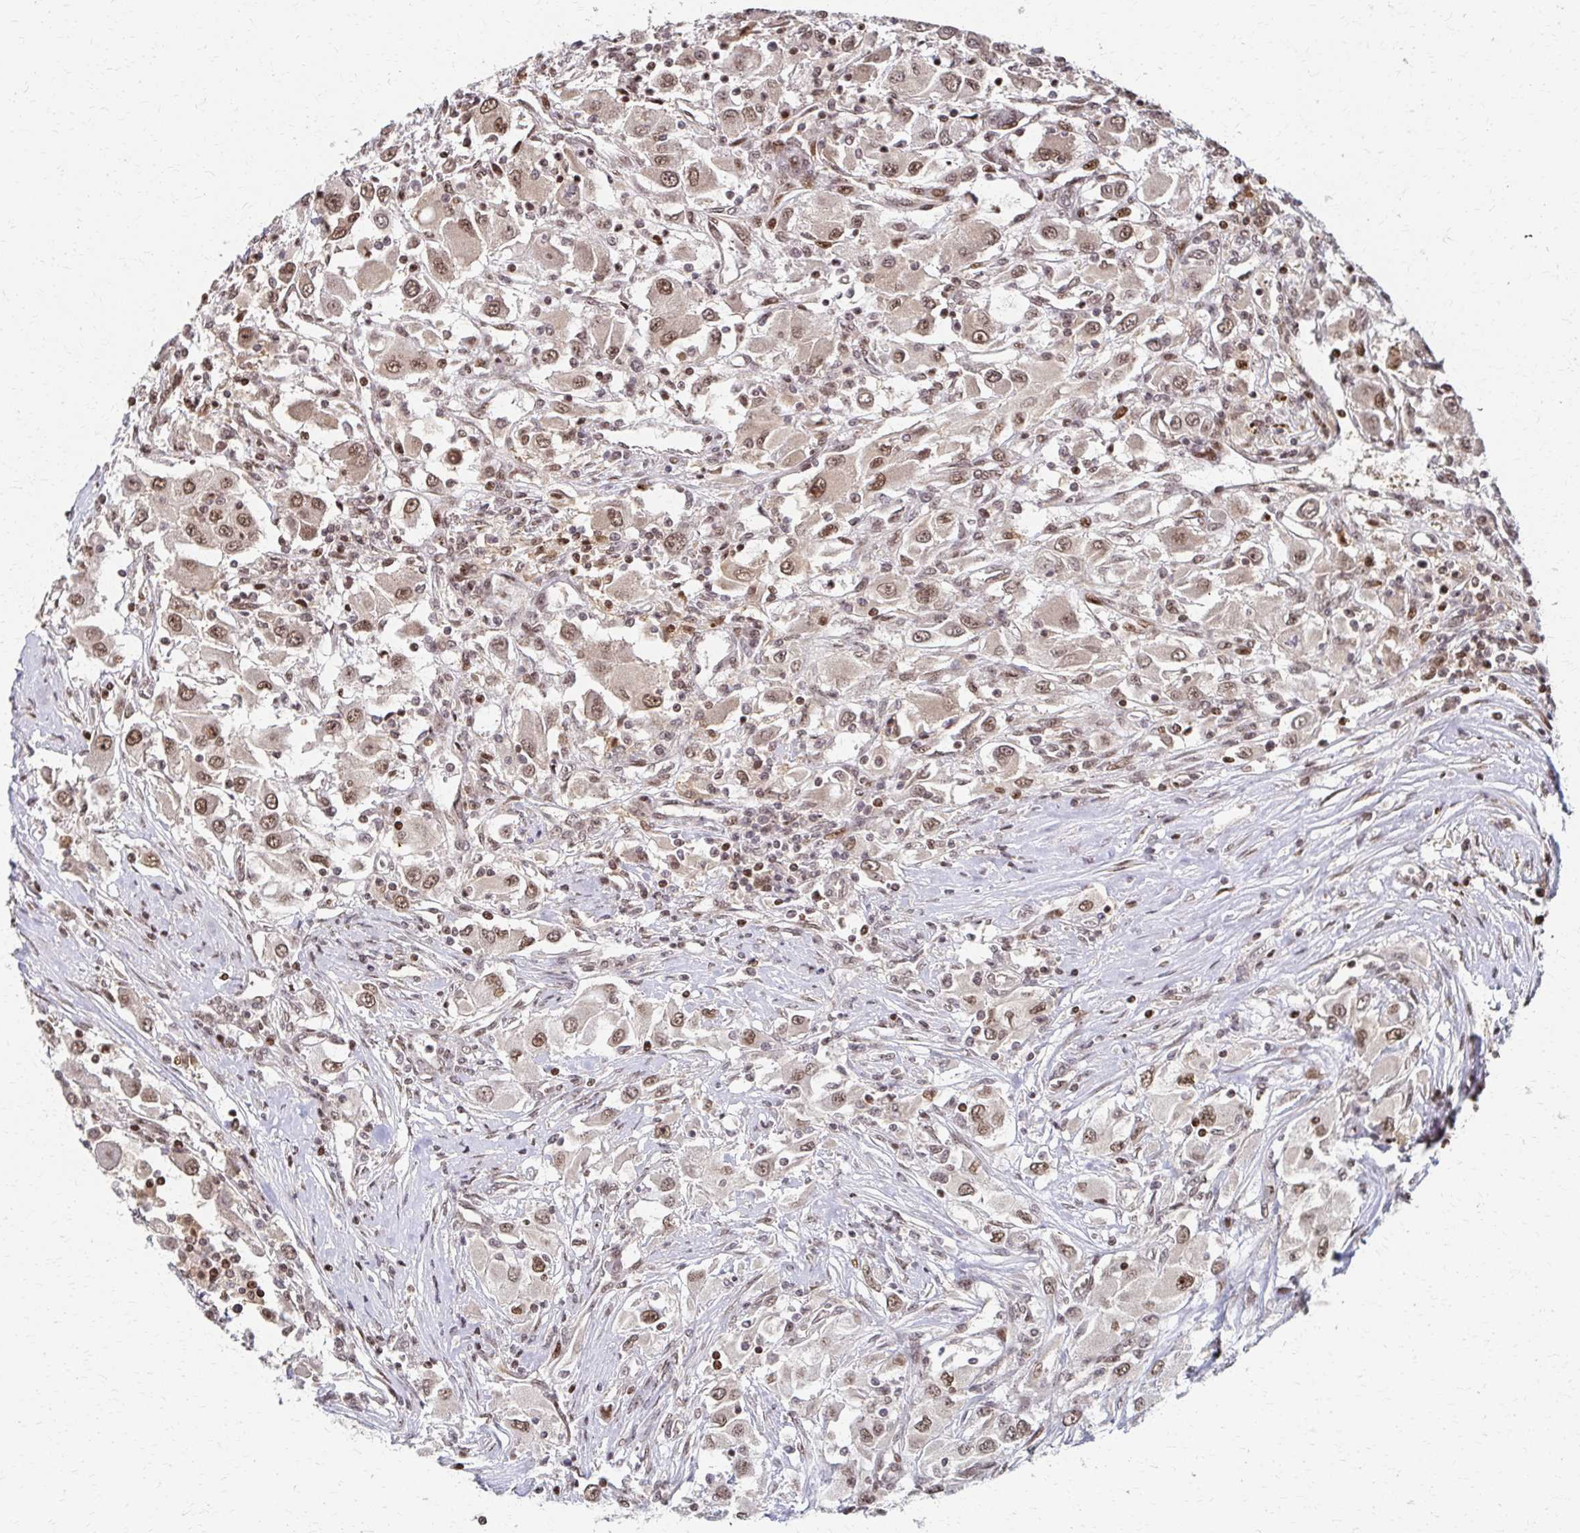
{"staining": {"intensity": "weak", "quantity": ">75%", "location": "nuclear"}, "tissue": "renal cancer", "cell_type": "Tumor cells", "image_type": "cancer", "snomed": [{"axis": "morphology", "description": "Adenocarcinoma, NOS"}, {"axis": "topography", "description": "Kidney"}], "caption": "The histopathology image displays staining of renal cancer (adenocarcinoma), revealing weak nuclear protein expression (brown color) within tumor cells. (DAB IHC with brightfield microscopy, high magnification).", "gene": "PSMD7", "patient": {"sex": "female", "age": 67}}